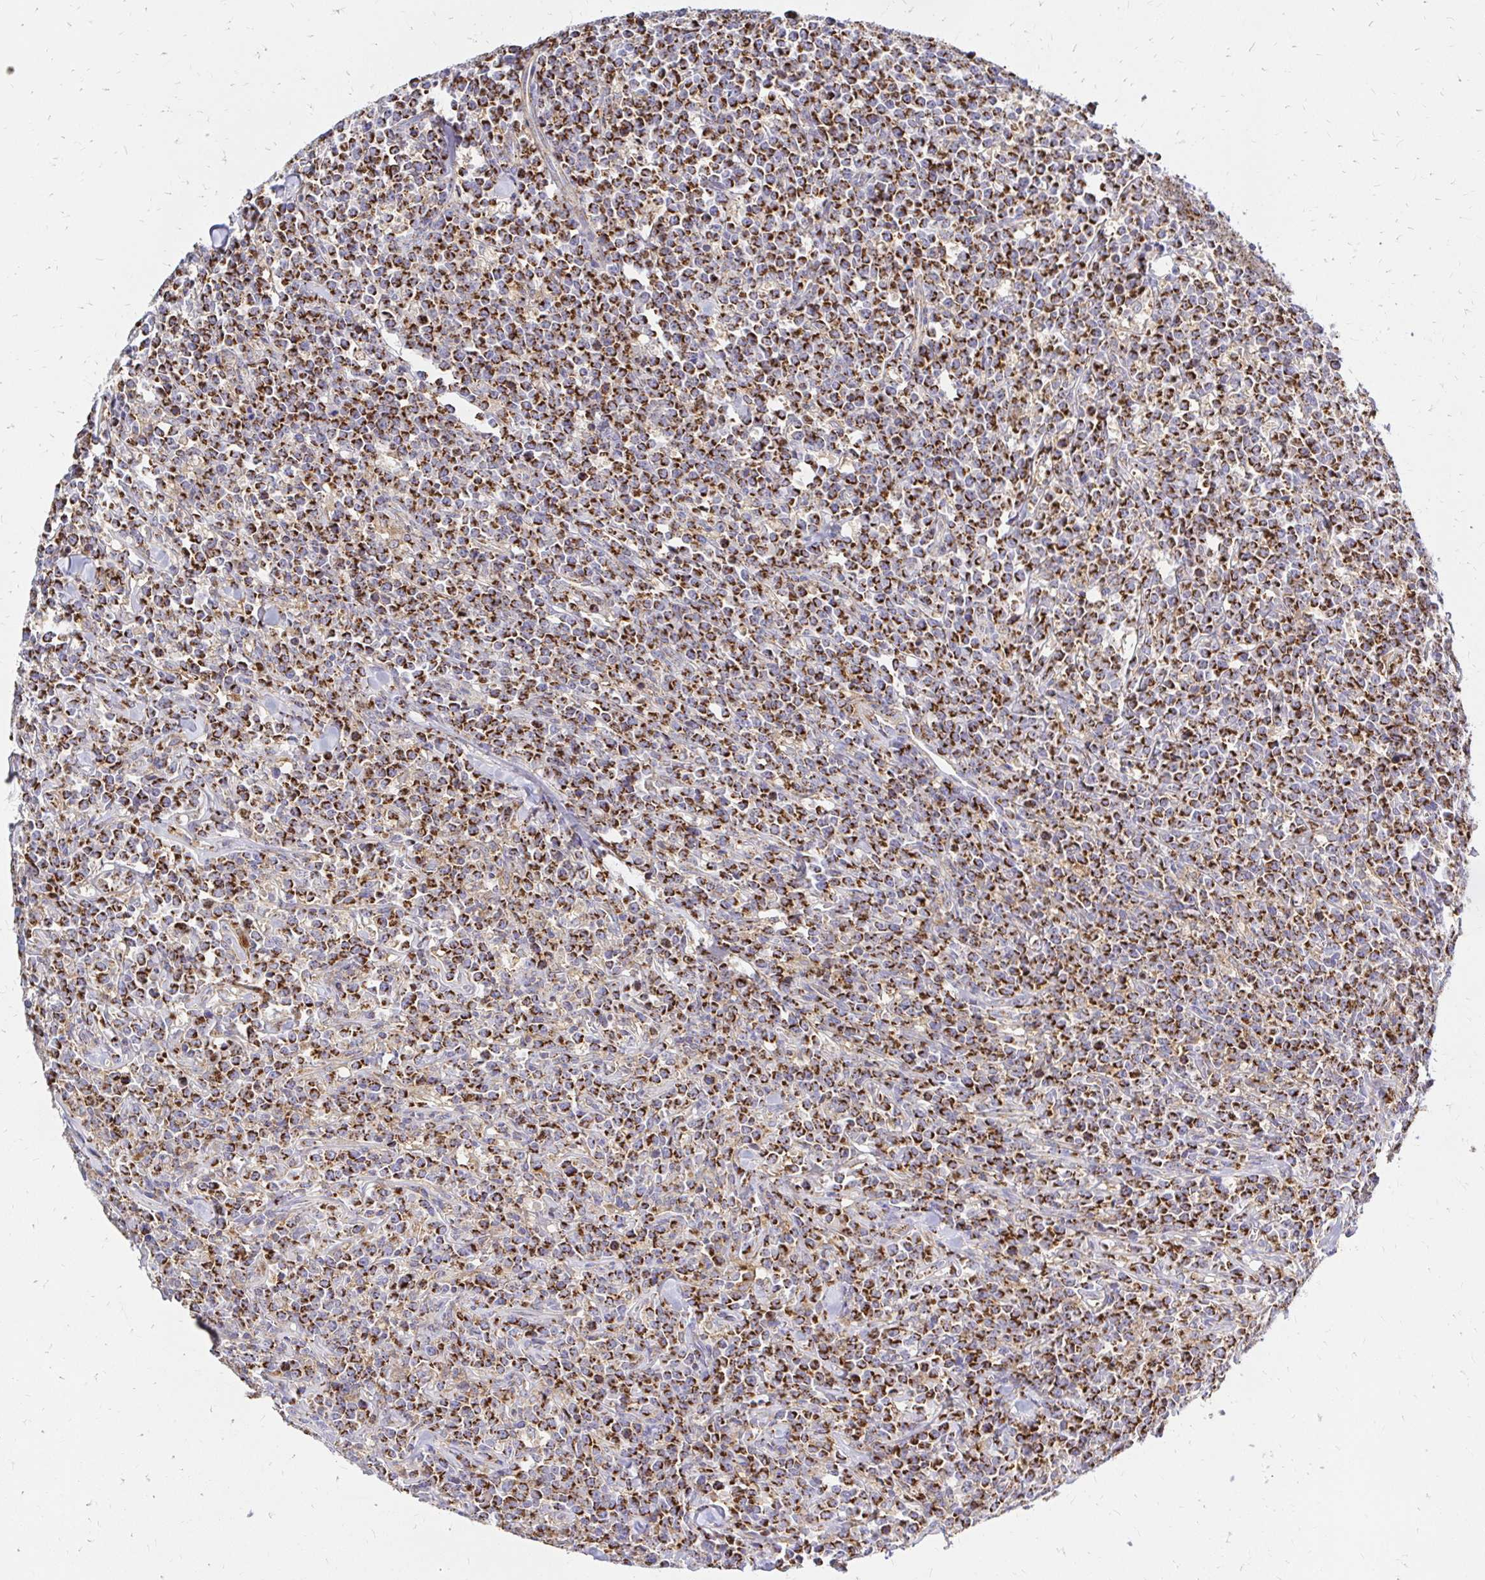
{"staining": {"intensity": "strong", "quantity": "25%-75%", "location": "cytoplasmic/membranous"}, "tissue": "lymphoma", "cell_type": "Tumor cells", "image_type": "cancer", "snomed": [{"axis": "morphology", "description": "Malignant lymphoma, non-Hodgkin's type, High grade"}, {"axis": "topography", "description": "Small intestine"}], "caption": "A histopathology image showing strong cytoplasmic/membranous positivity in approximately 25%-75% of tumor cells in high-grade malignant lymphoma, non-Hodgkin's type, as visualized by brown immunohistochemical staining.", "gene": "MRPL13", "patient": {"sex": "female", "age": 56}}